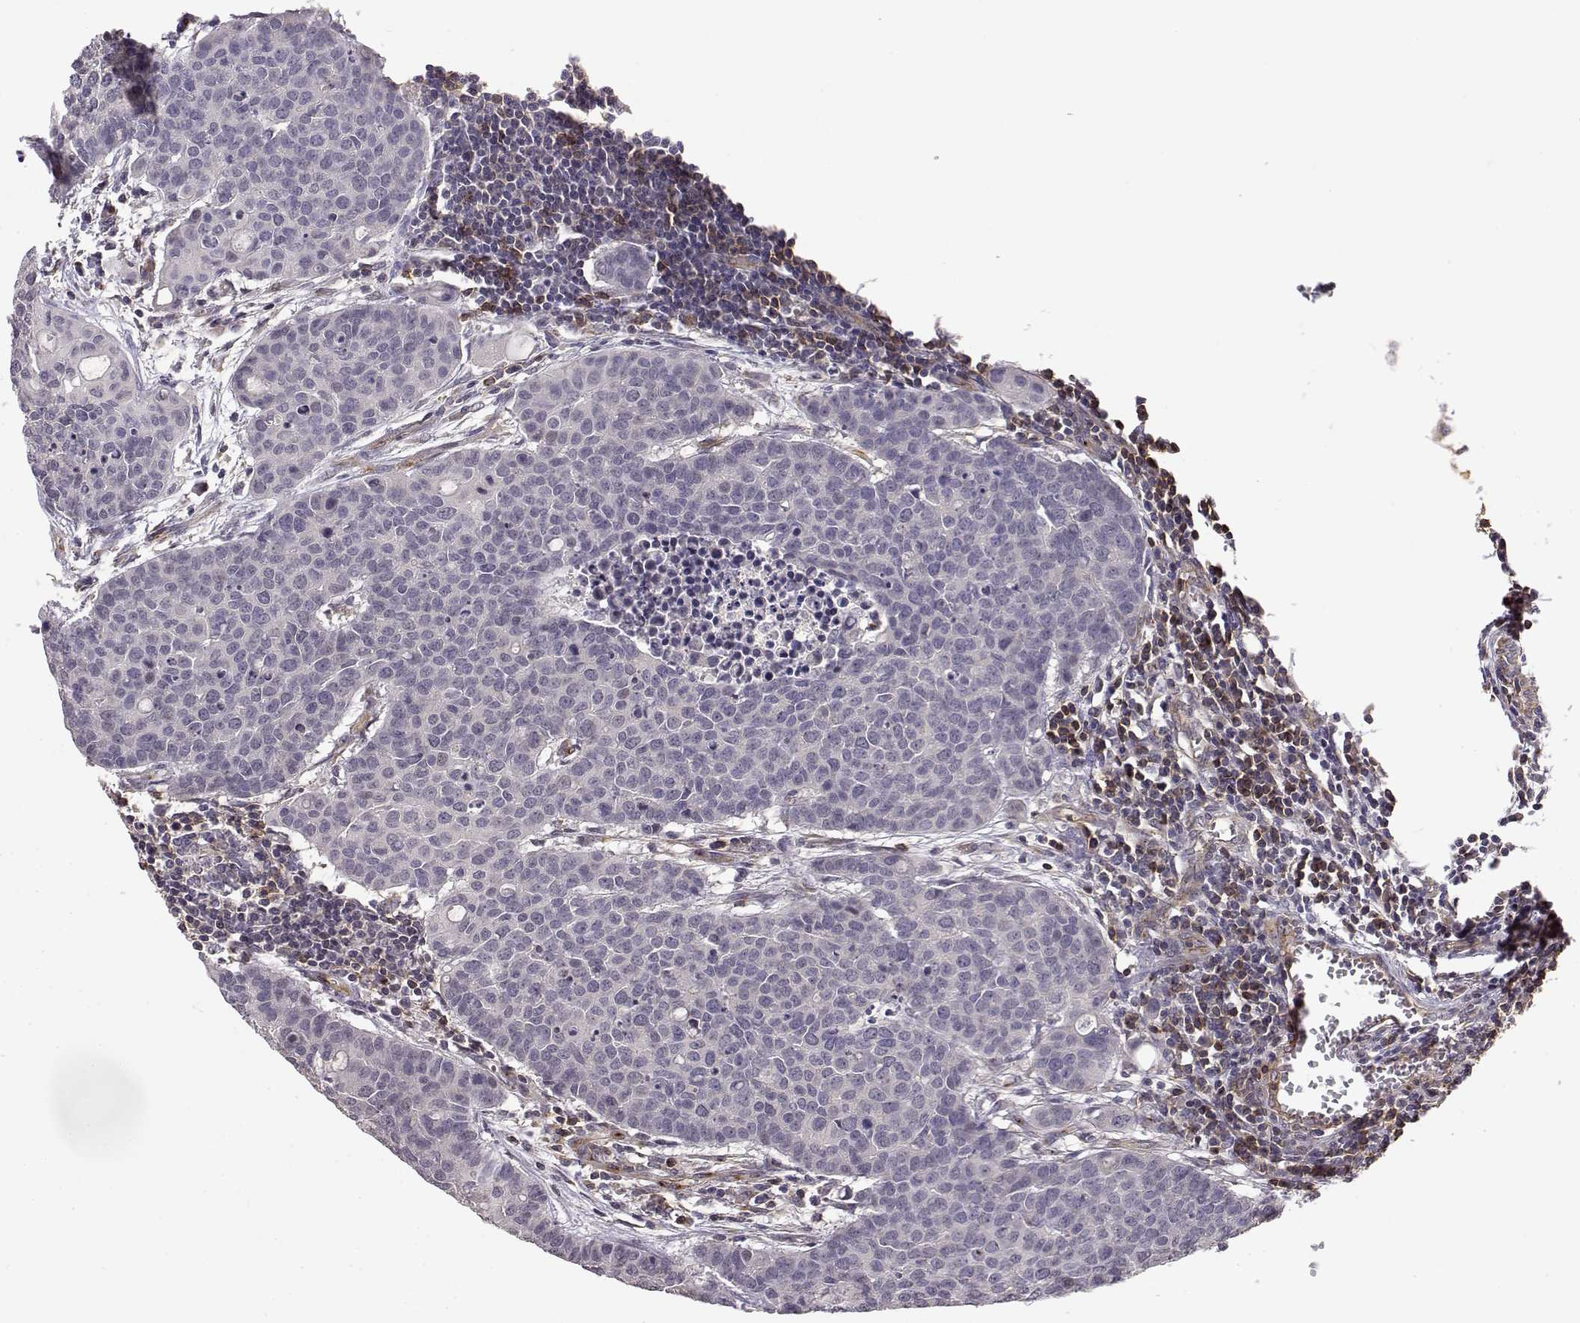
{"staining": {"intensity": "negative", "quantity": "none", "location": "none"}, "tissue": "carcinoid", "cell_type": "Tumor cells", "image_type": "cancer", "snomed": [{"axis": "morphology", "description": "Carcinoid, malignant, NOS"}, {"axis": "topography", "description": "Colon"}], "caption": "DAB (3,3'-diaminobenzidine) immunohistochemical staining of human carcinoid demonstrates no significant expression in tumor cells. (Immunohistochemistry (ihc), brightfield microscopy, high magnification).", "gene": "IFITM1", "patient": {"sex": "male", "age": 81}}